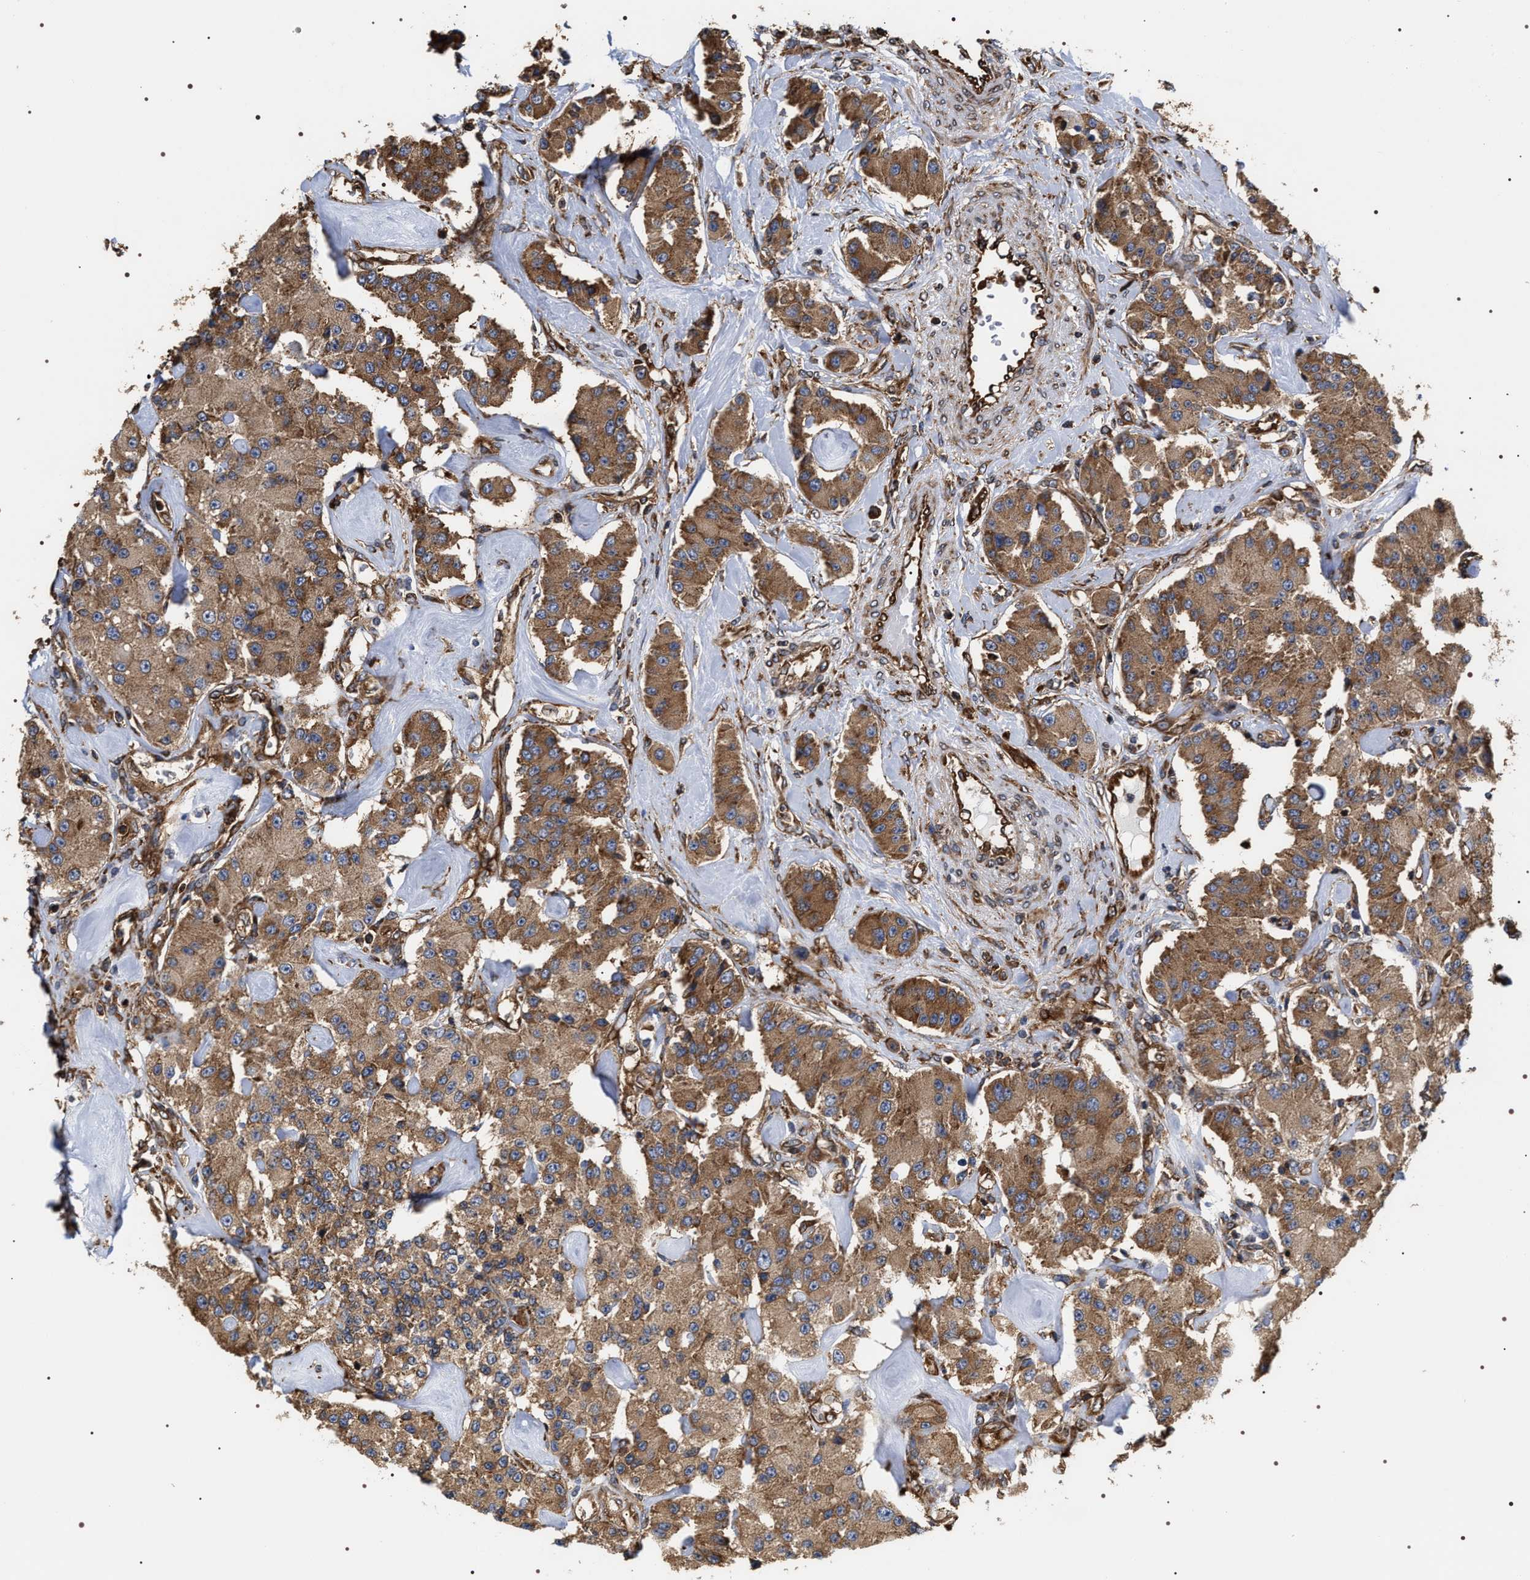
{"staining": {"intensity": "moderate", "quantity": ">75%", "location": "cytoplasmic/membranous"}, "tissue": "carcinoid", "cell_type": "Tumor cells", "image_type": "cancer", "snomed": [{"axis": "morphology", "description": "Carcinoid, malignant, NOS"}, {"axis": "topography", "description": "Pancreas"}], "caption": "Protein positivity by IHC reveals moderate cytoplasmic/membranous staining in approximately >75% of tumor cells in carcinoid (malignant). The protein of interest is shown in brown color, while the nuclei are stained blue.", "gene": "SERBP1", "patient": {"sex": "male", "age": 41}}